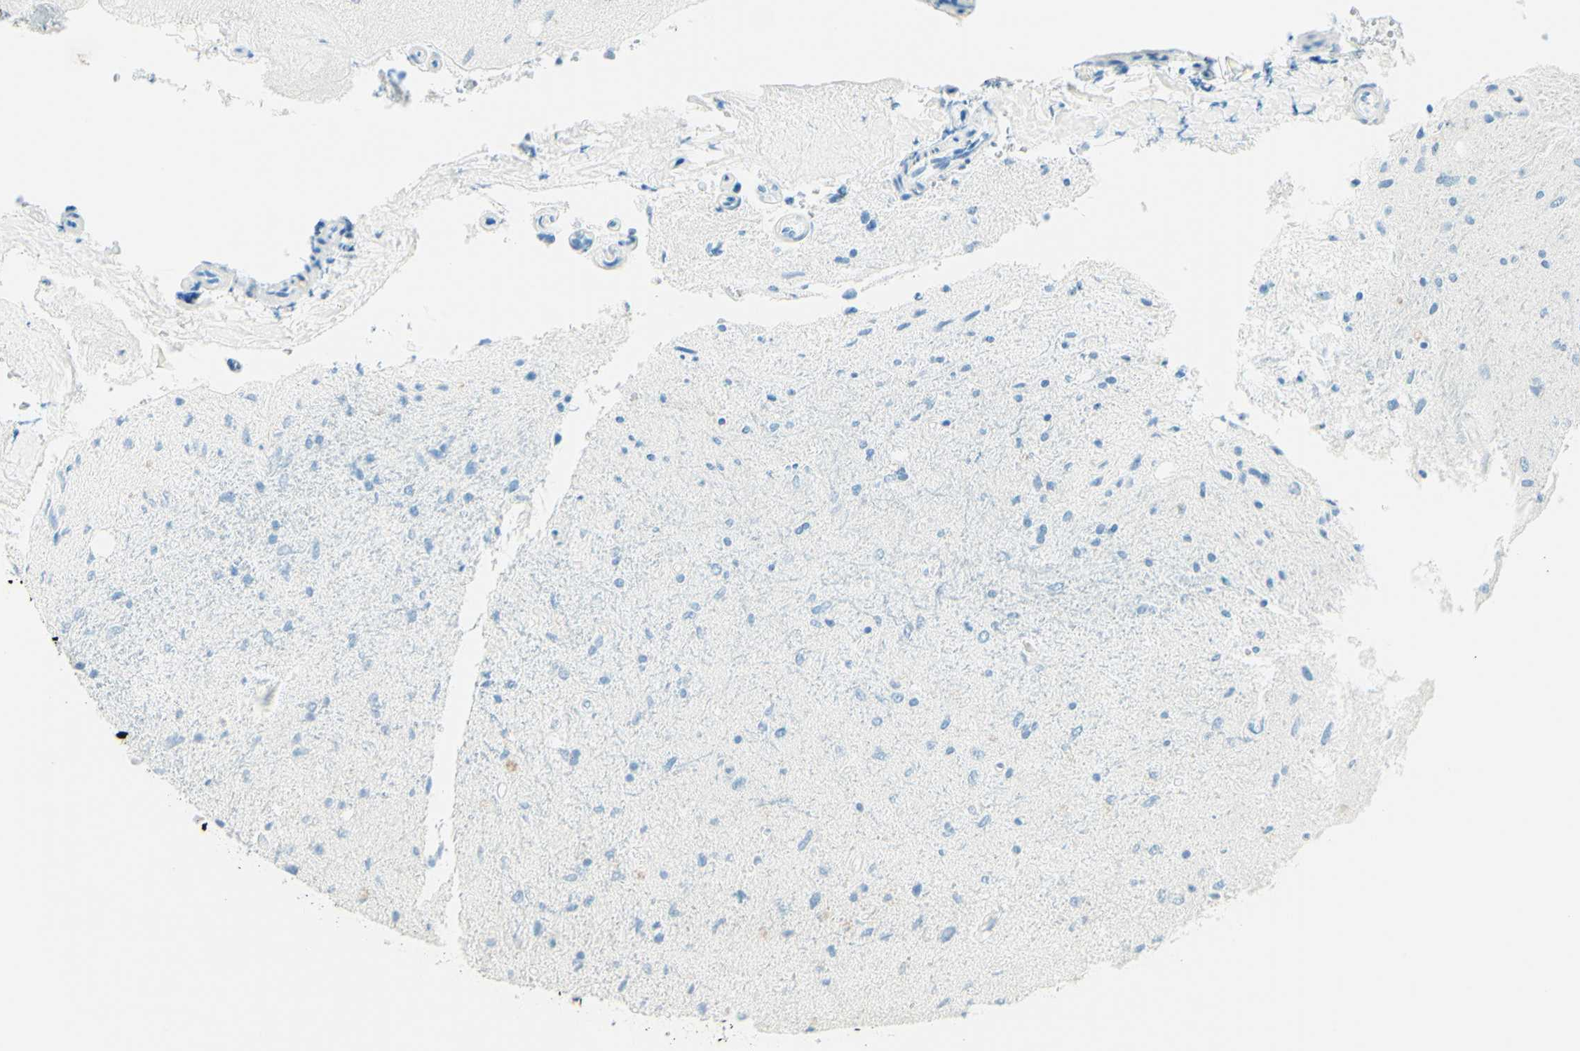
{"staining": {"intensity": "weak", "quantity": "<25%", "location": "nuclear"}, "tissue": "glioma", "cell_type": "Tumor cells", "image_type": "cancer", "snomed": [{"axis": "morphology", "description": "Glioma, malignant, Low grade"}, {"axis": "topography", "description": "Brain"}], "caption": "Immunohistochemical staining of low-grade glioma (malignant) displays no significant expression in tumor cells. Nuclei are stained in blue.", "gene": "FMR1NB", "patient": {"sex": "male", "age": 77}}